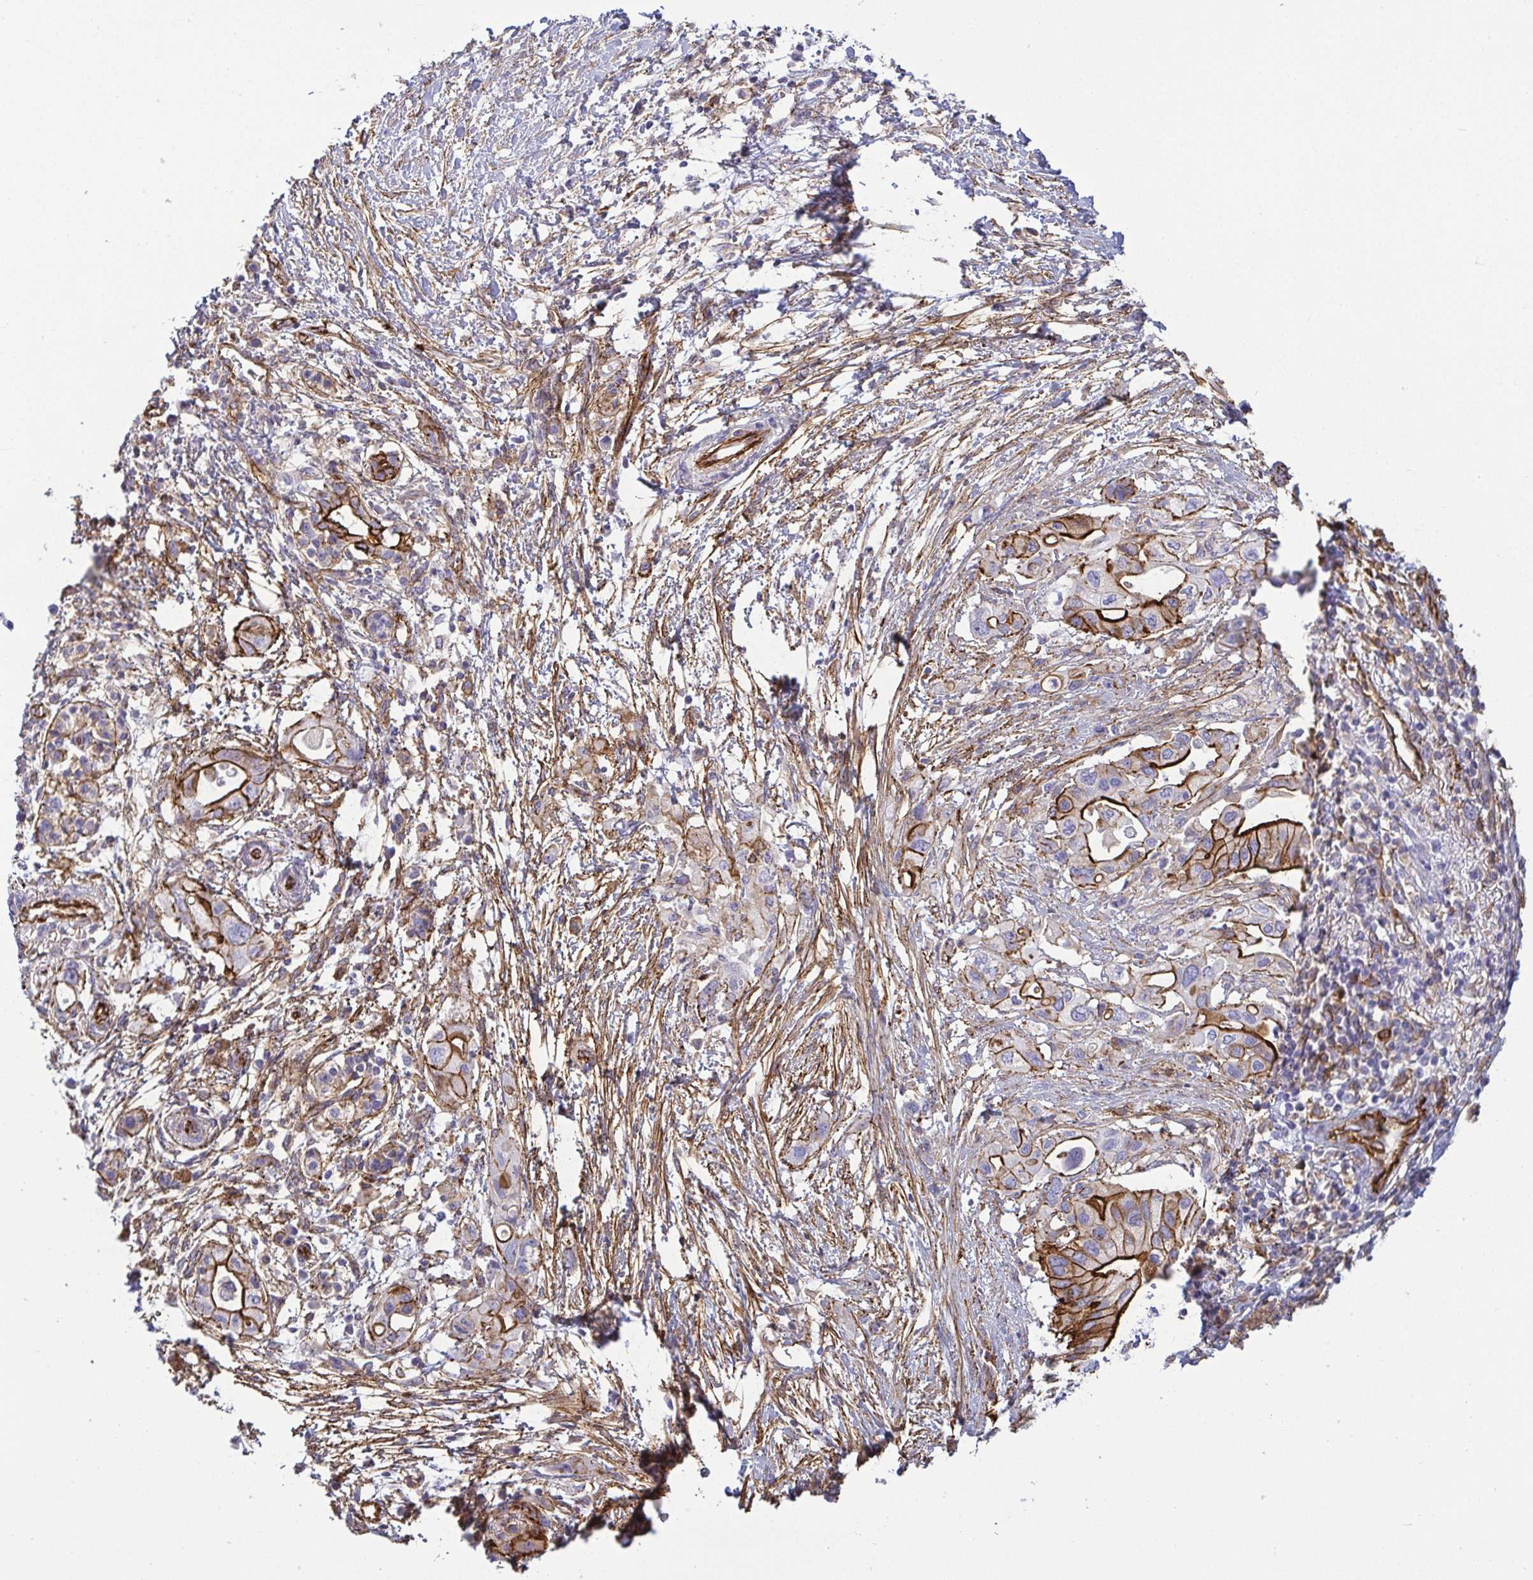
{"staining": {"intensity": "strong", "quantity": "25%-75%", "location": "cytoplasmic/membranous"}, "tissue": "pancreatic cancer", "cell_type": "Tumor cells", "image_type": "cancer", "snomed": [{"axis": "morphology", "description": "Adenocarcinoma, NOS"}, {"axis": "topography", "description": "Pancreas"}], "caption": "A high amount of strong cytoplasmic/membranous staining is identified in about 25%-75% of tumor cells in pancreatic cancer (adenocarcinoma) tissue.", "gene": "LIMA1", "patient": {"sex": "female", "age": 72}}